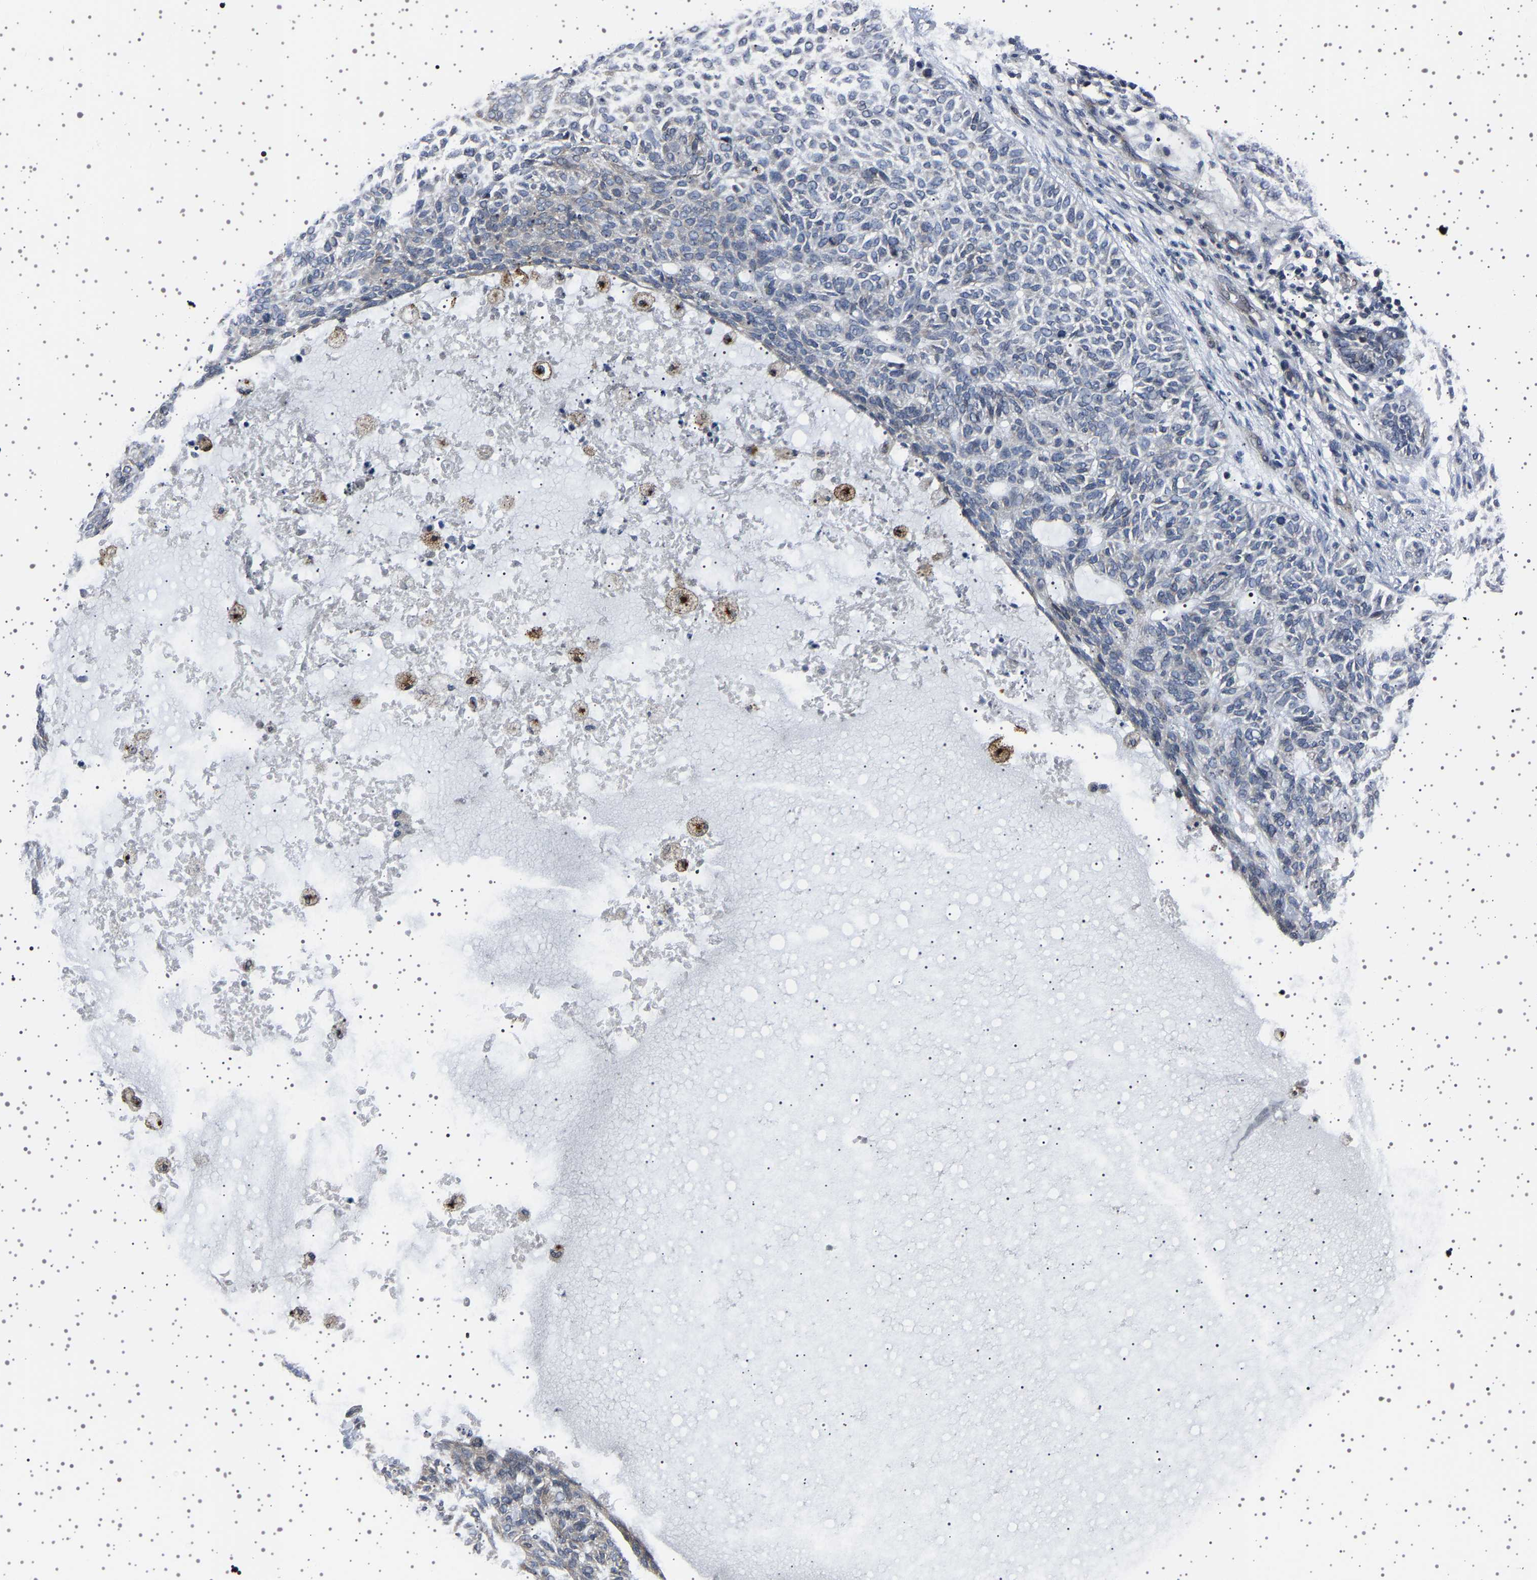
{"staining": {"intensity": "negative", "quantity": "none", "location": "none"}, "tissue": "skin cancer", "cell_type": "Tumor cells", "image_type": "cancer", "snomed": [{"axis": "morphology", "description": "Basal cell carcinoma"}, {"axis": "topography", "description": "Skin"}], "caption": "Skin basal cell carcinoma was stained to show a protein in brown. There is no significant expression in tumor cells.", "gene": "IL10RB", "patient": {"sex": "male", "age": 87}}